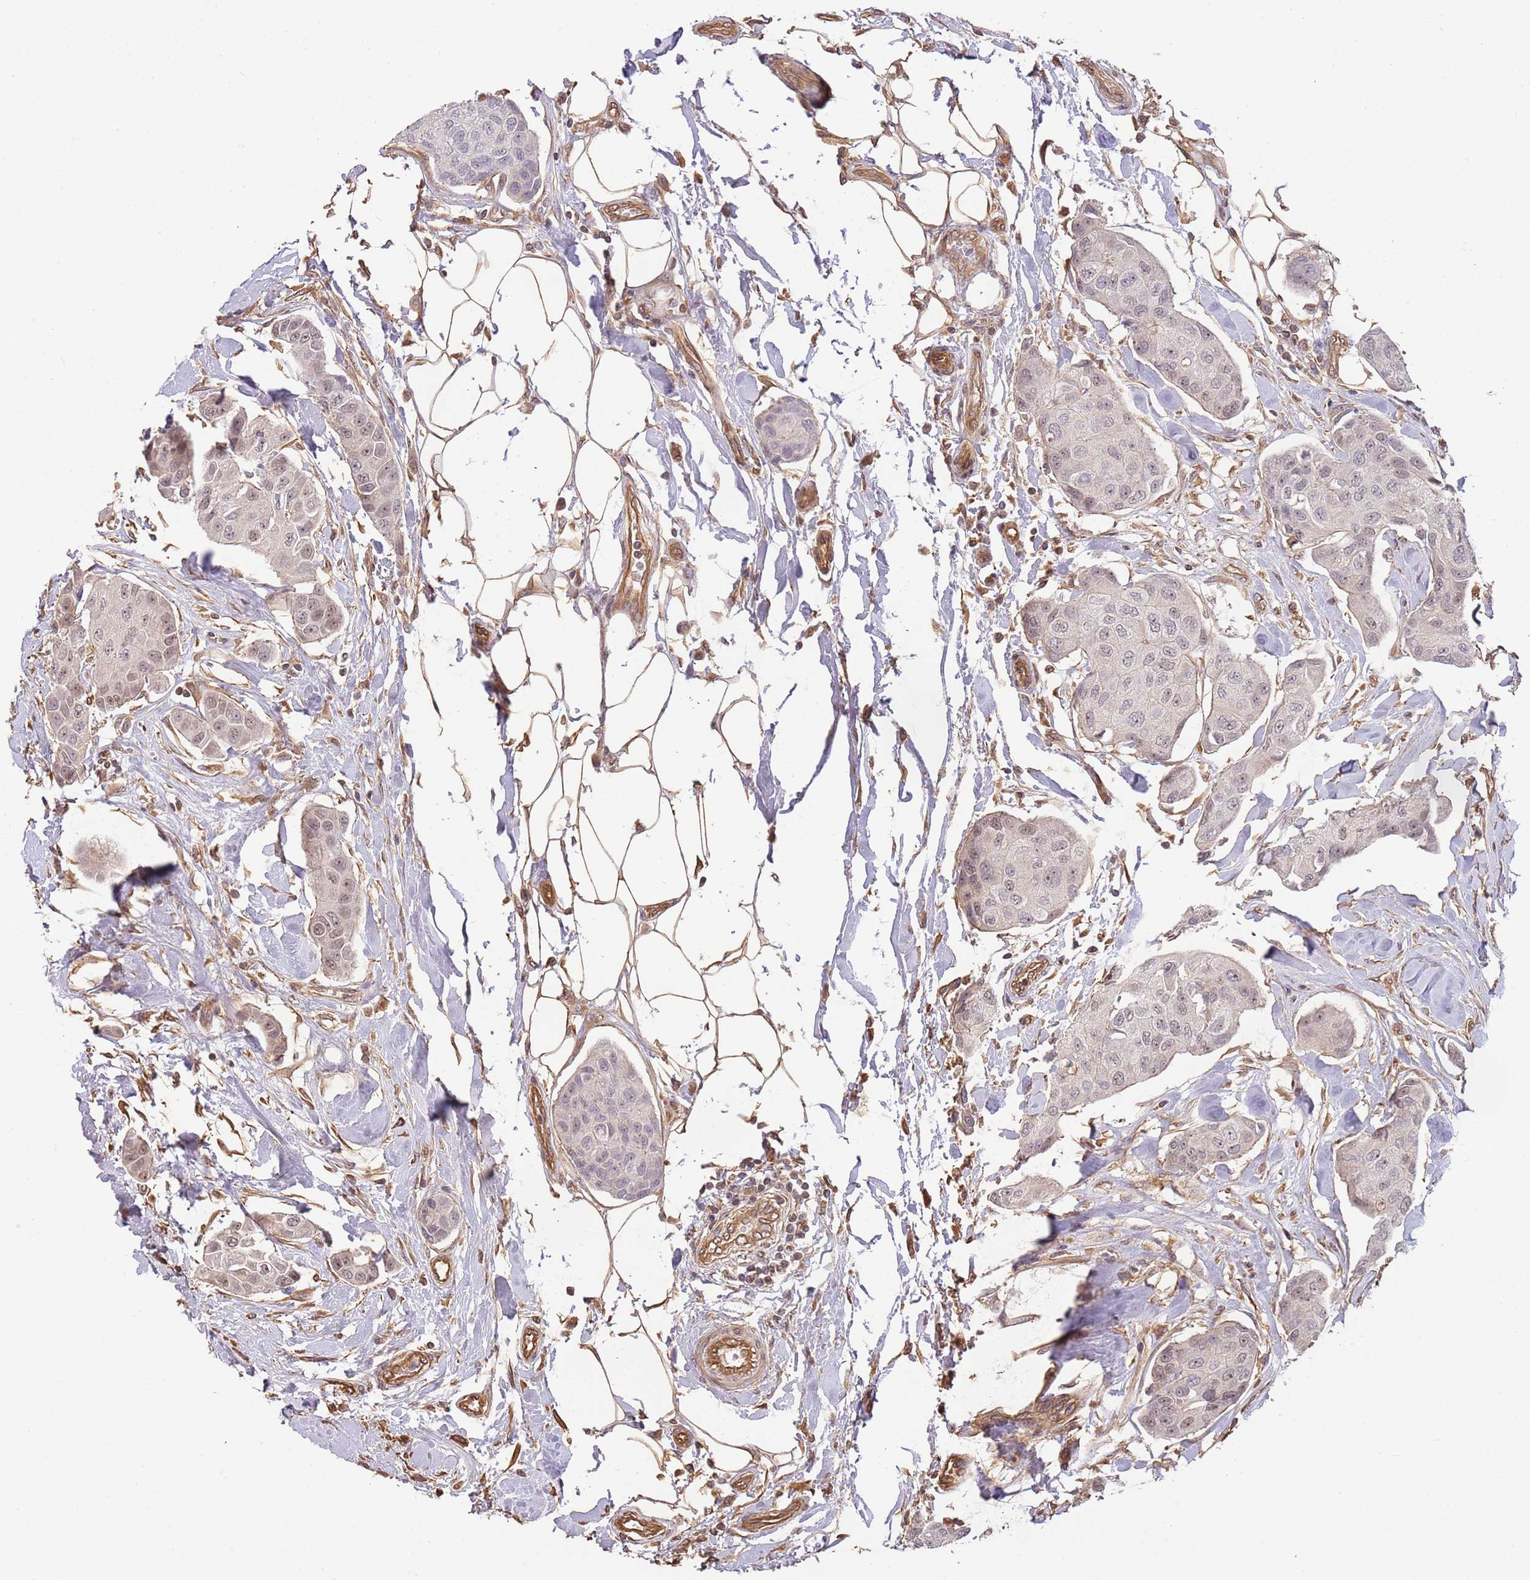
{"staining": {"intensity": "weak", "quantity": "<25%", "location": "nuclear"}, "tissue": "breast cancer", "cell_type": "Tumor cells", "image_type": "cancer", "snomed": [{"axis": "morphology", "description": "Duct carcinoma"}, {"axis": "topography", "description": "Breast"}, {"axis": "topography", "description": "Lymph node"}], "caption": "Tumor cells show no significant protein staining in breast intraductal carcinoma. Brightfield microscopy of immunohistochemistry (IHC) stained with DAB (3,3'-diaminobenzidine) (brown) and hematoxylin (blue), captured at high magnification.", "gene": "SURF2", "patient": {"sex": "female", "age": 80}}